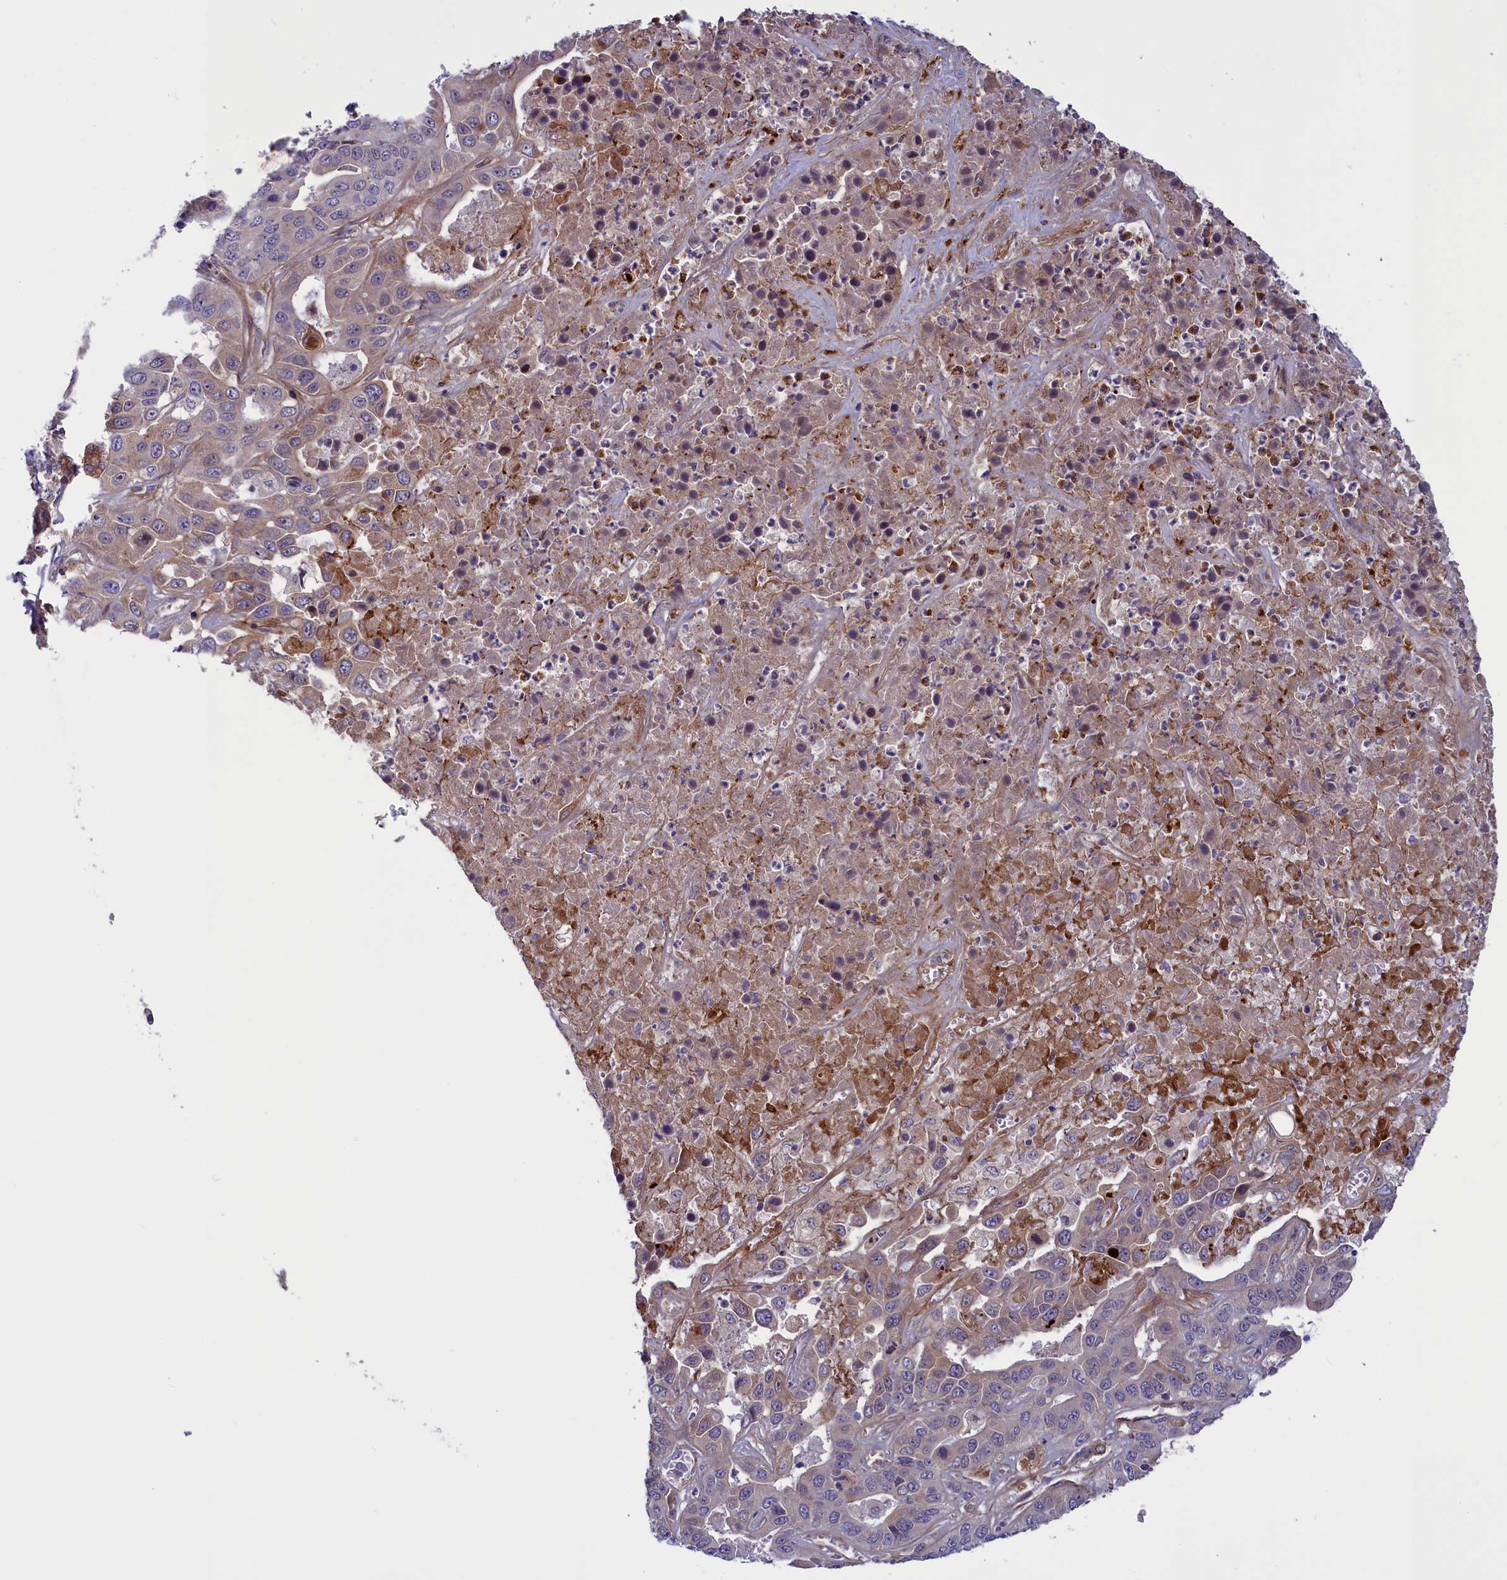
{"staining": {"intensity": "weak", "quantity": "25%-75%", "location": "cytoplasmic/membranous"}, "tissue": "liver cancer", "cell_type": "Tumor cells", "image_type": "cancer", "snomed": [{"axis": "morphology", "description": "Cholangiocarcinoma"}, {"axis": "topography", "description": "Liver"}], "caption": "Immunohistochemical staining of cholangiocarcinoma (liver) demonstrates weak cytoplasmic/membranous protein expression in approximately 25%-75% of tumor cells.", "gene": "LOXL1", "patient": {"sex": "female", "age": 52}}